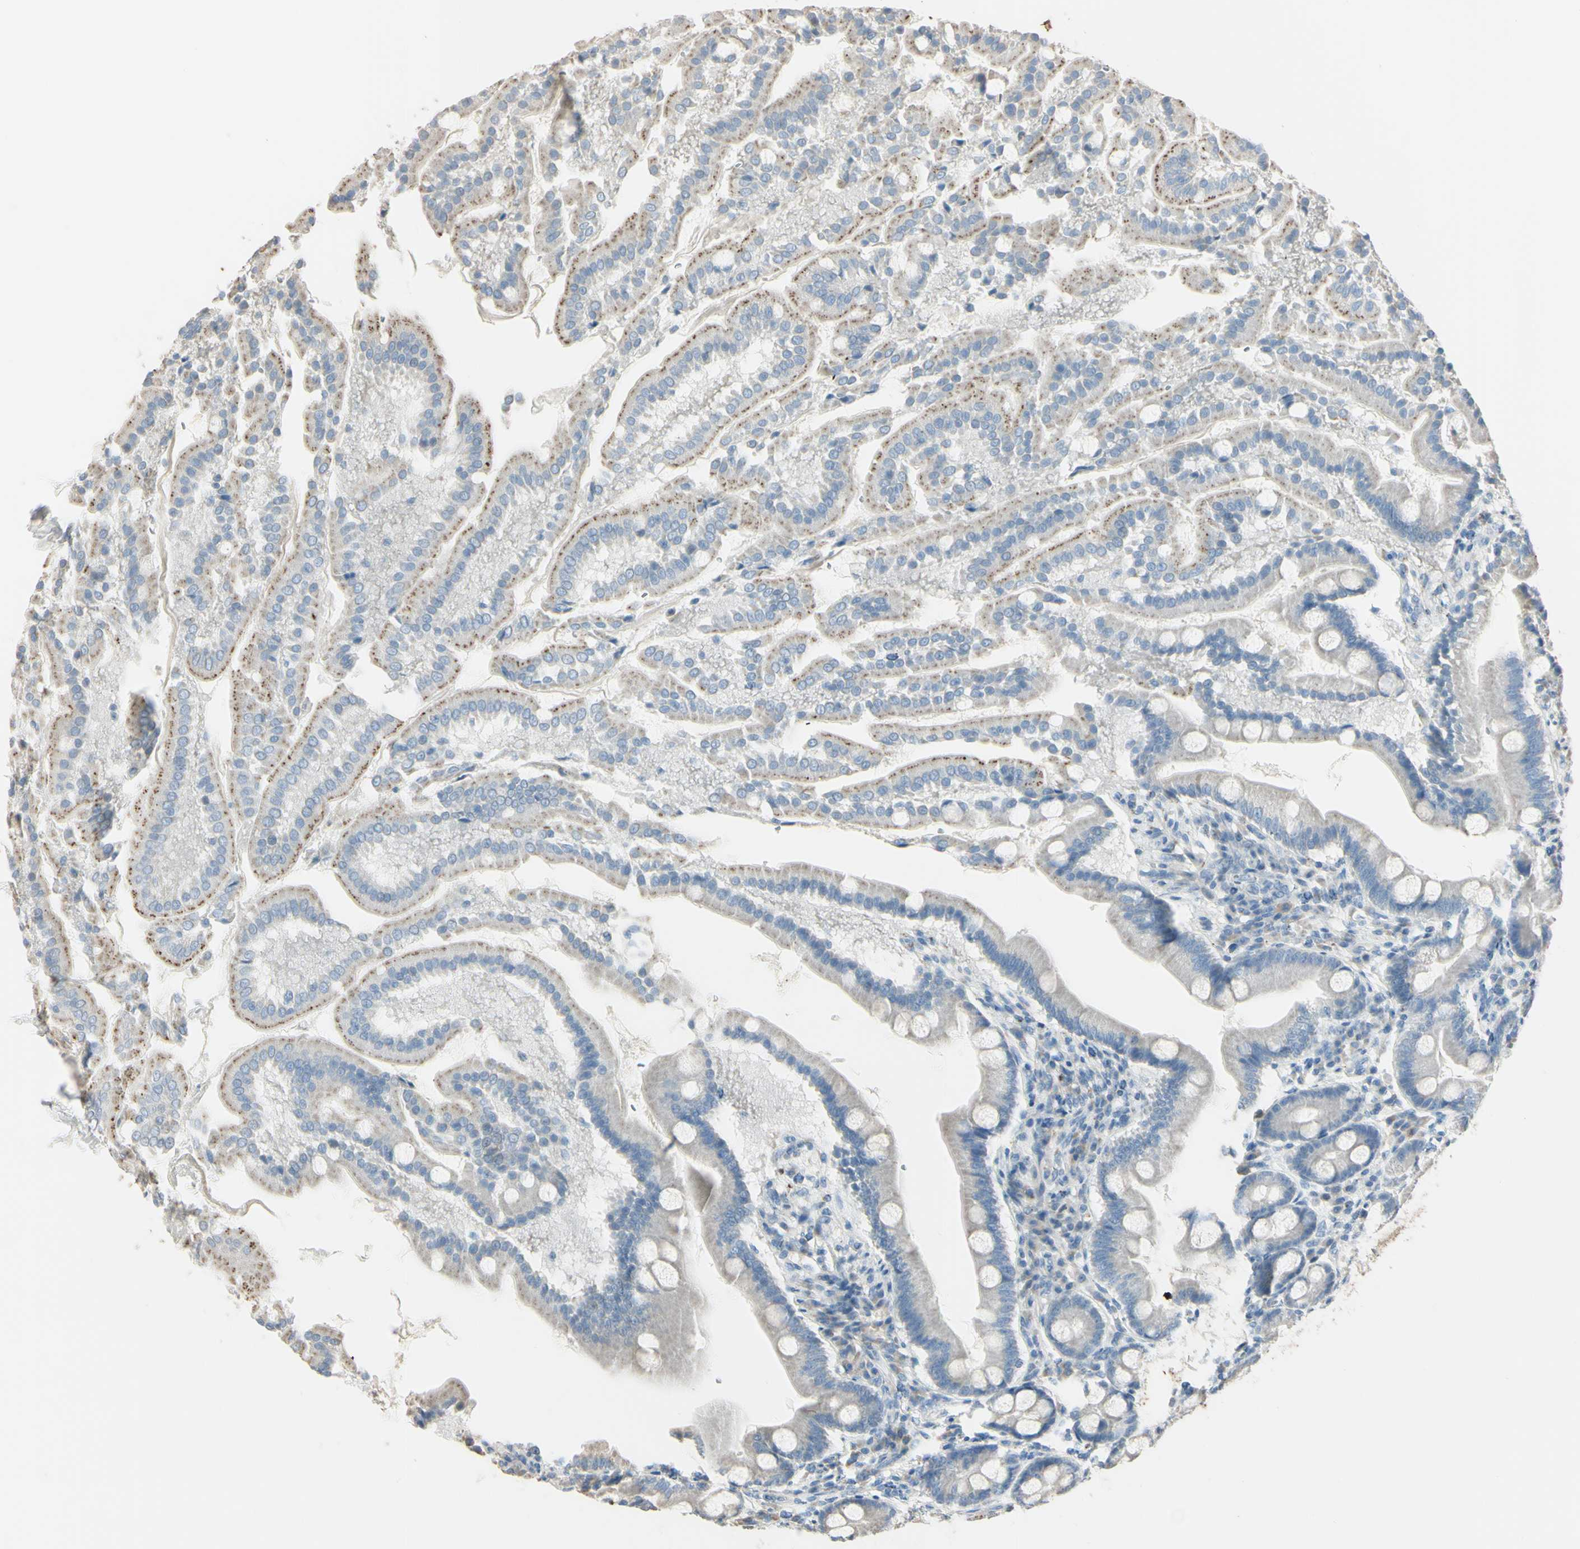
{"staining": {"intensity": "weak", "quantity": ">75%", "location": "cytoplasmic/membranous"}, "tissue": "duodenum", "cell_type": "Glandular cells", "image_type": "normal", "snomed": [{"axis": "morphology", "description": "Normal tissue, NOS"}, {"axis": "topography", "description": "Duodenum"}], "caption": "Immunohistochemical staining of unremarkable human duodenum demonstrates weak cytoplasmic/membranous protein positivity in approximately >75% of glandular cells. (DAB = brown stain, brightfield microscopy at high magnification).", "gene": "ANGPTL1", "patient": {"sex": "male", "age": 50}}